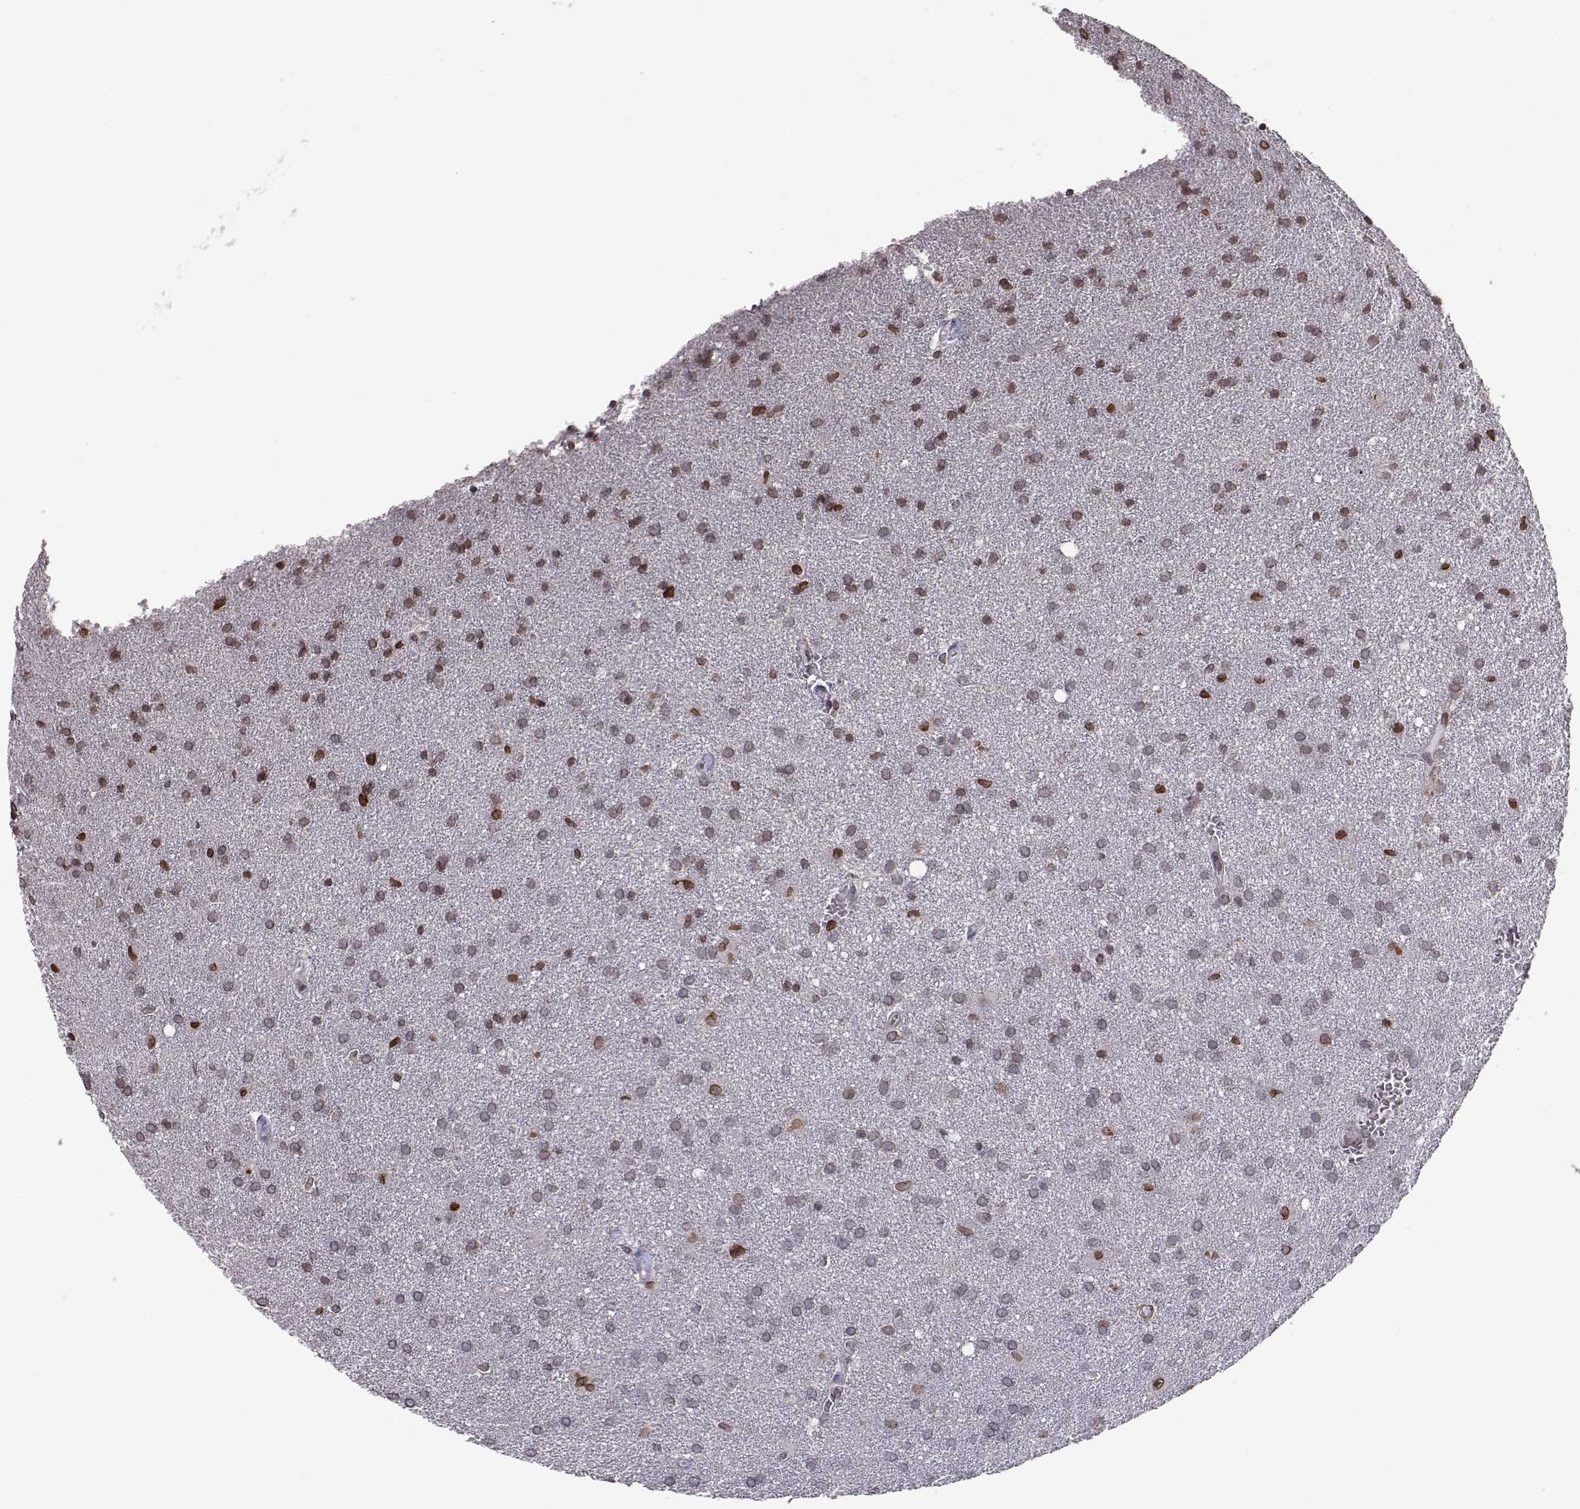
{"staining": {"intensity": "weak", "quantity": ">75%", "location": "cytoplasmic/membranous,nuclear"}, "tissue": "glioma", "cell_type": "Tumor cells", "image_type": "cancer", "snomed": [{"axis": "morphology", "description": "Glioma, malignant, Low grade"}, {"axis": "topography", "description": "Brain"}], "caption": "Immunohistochemistry (IHC) (DAB (3,3'-diaminobenzidine)) staining of glioma reveals weak cytoplasmic/membranous and nuclear protein expression in approximately >75% of tumor cells.", "gene": "NUP37", "patient": {"sex": "male", "age": 58}}